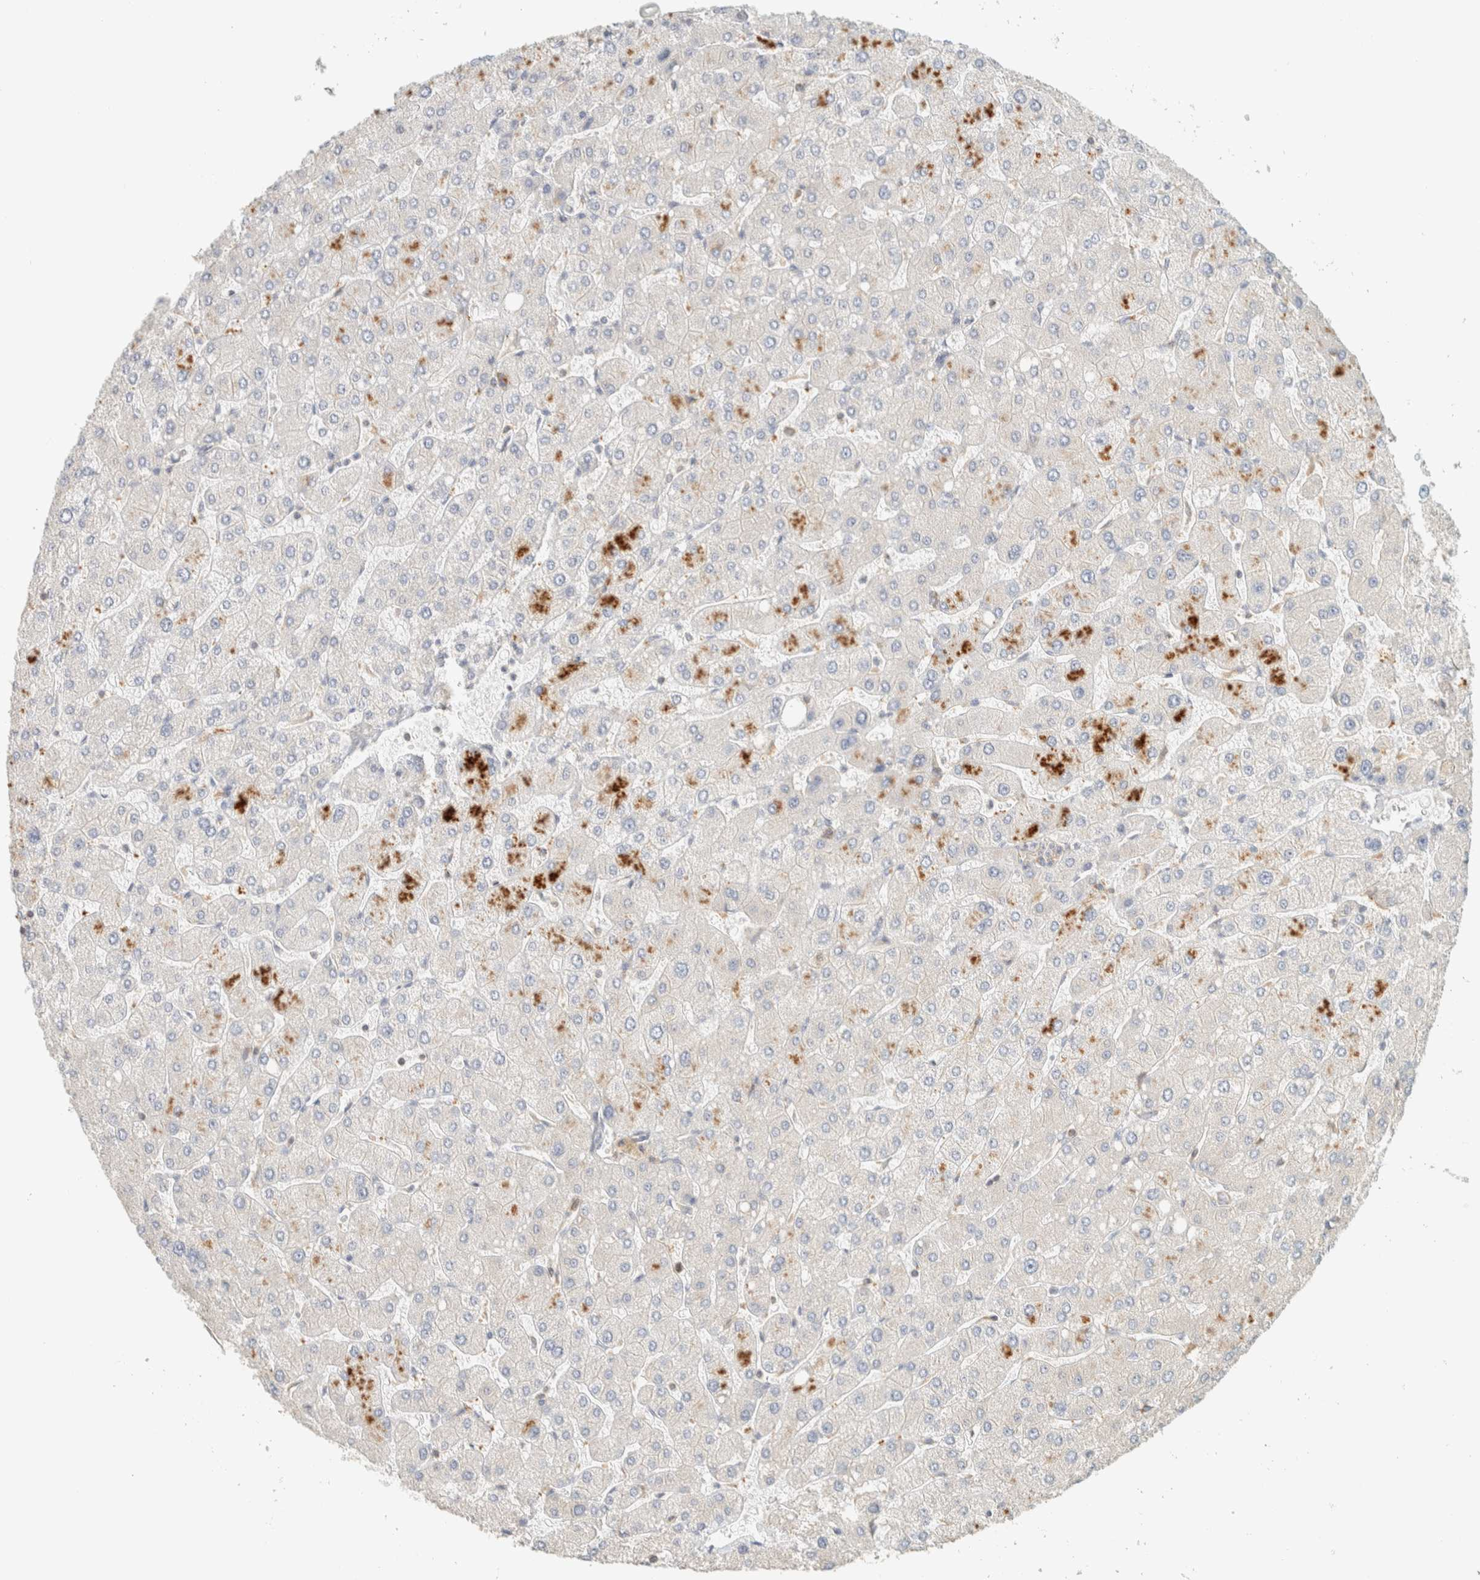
{"staining": {"intensity": "weak", "quantity": "<25%", "location": "cytoplasmic/membranous"}, "tissue": "liver", "cell_type": "Cholangiocytes", "image_type": "normal", "snomed": [{"axis": "morphology", "description": "Normal tissue, NOS"}, {"axis": "topography", "description": "Liver"}], "caption": "Liver stained for a protein using IHC exhibits no expression cholangiocytes.", "gene": "ARFGEF1", "patient": {"sex": "male", "age": 55}}